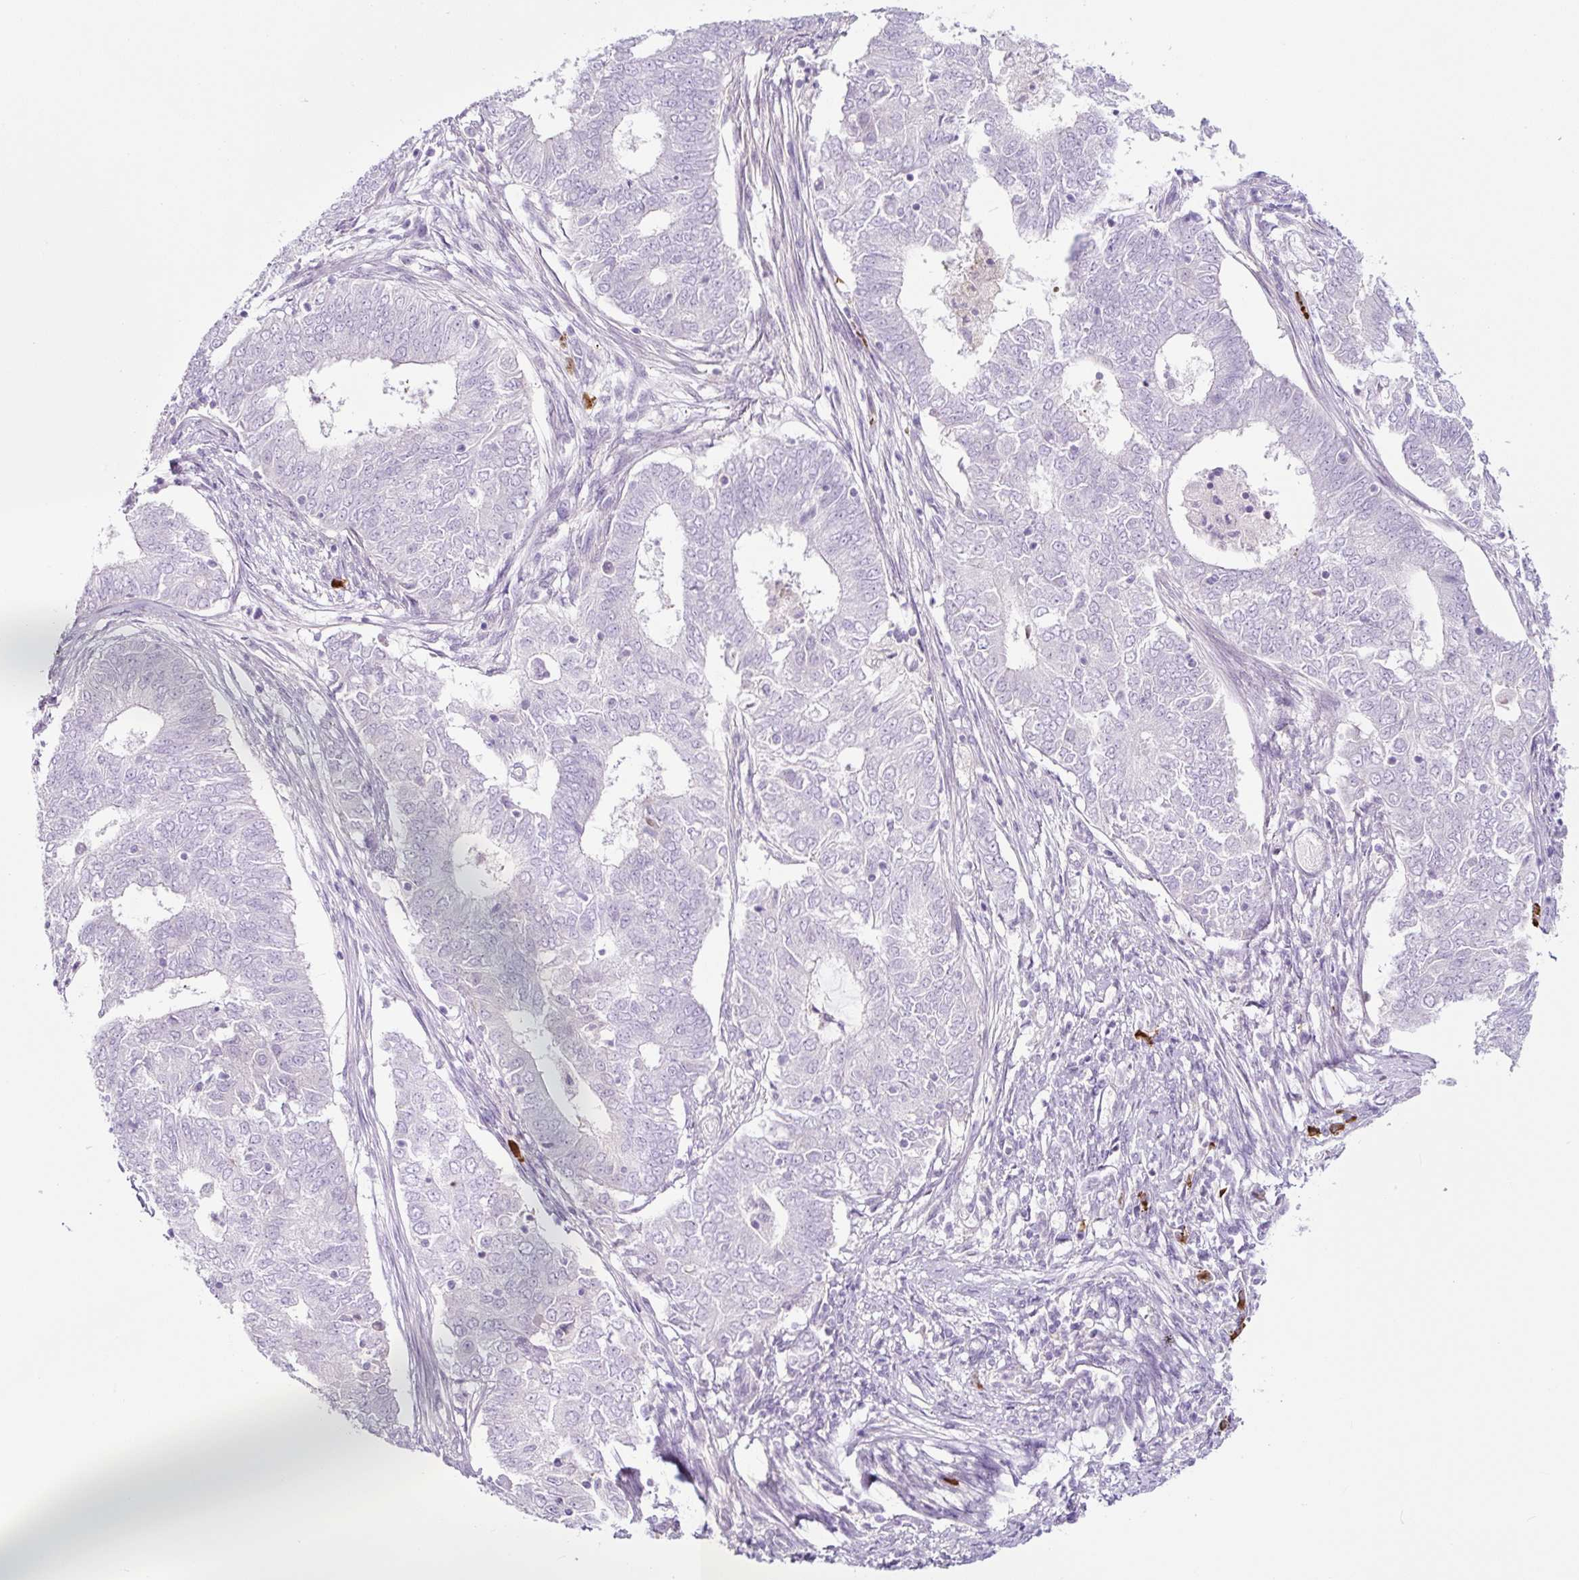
{"staining": {"intensity": "negative", "quantity": "none", "location": "none"}, "tissue": "endometrial cancer", "cell_type": "Tumor cells", "image_type": "cancer", "snomed": [{"axis": "morphology", "description": "Adenocarcinoma, NOS"}, {"axis": "topography", "description": "Endometrium"}], "caption": "This is an immunohistochemistry photomicrograph of endometrial adenocarcinoma. There is no positivity in tumor cells.", "gene": "RNF212B", "patient": {"sex": "female", "age": 62}}